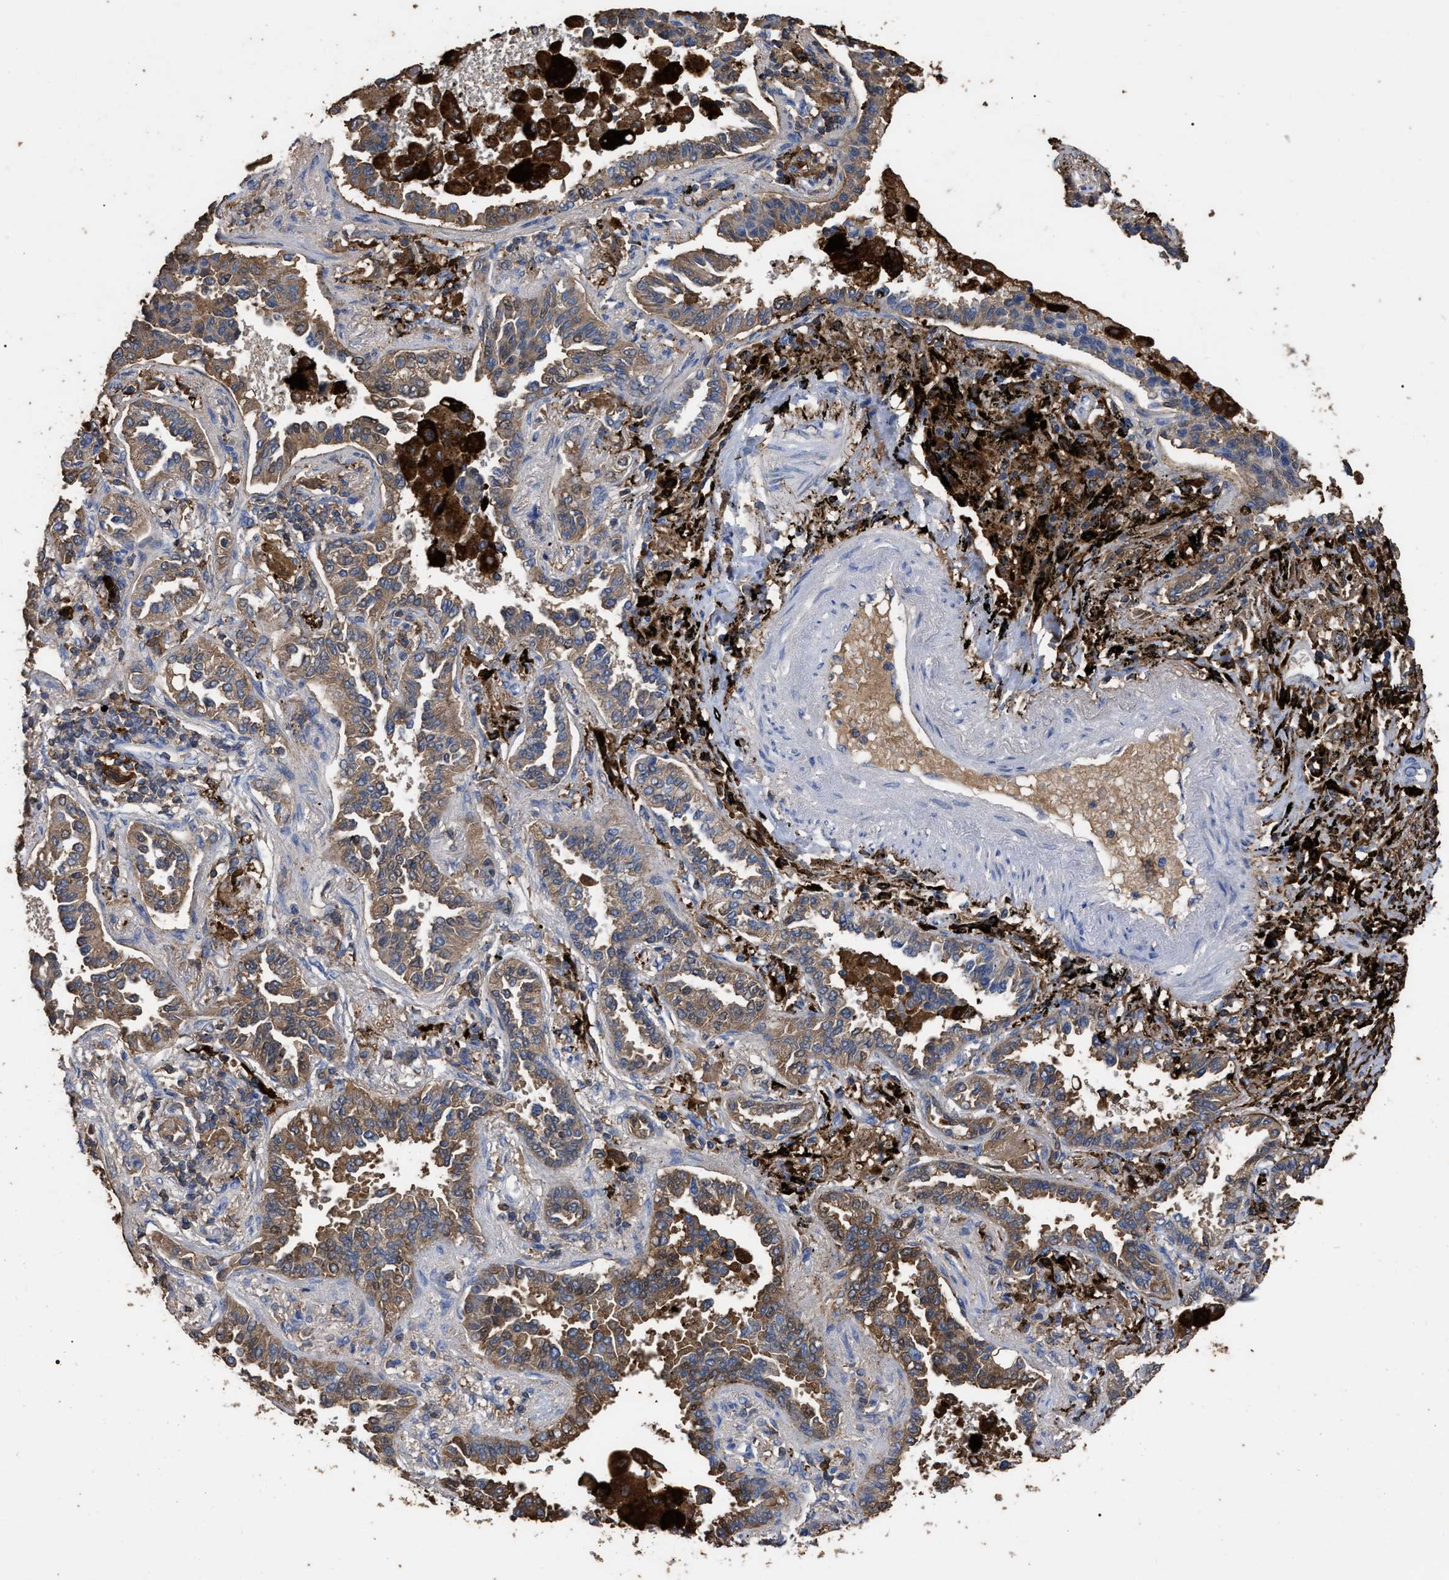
{"staining": {"intensity": "moderate", "quantity": ">75%", "location": "cytoplasmic/membranous"}, "tissue": "lung cancer", "cell_type": "Tumor cells", "image_type": "cancer", "snomed": [{"axis": "morphology", "description": "Normal tissue, NOS"}, {"axis": "morphology", "description": "Adenocarcinoma, NOS"}, {"axis": "topography", "description": "Lung"}], "caption": "Immunohistochemical staining of human lung cancer (adenocarcinoma) demonstrates moderate cytoplasmic/membranous protein staining in about >75% of tumor cells.", "gene": "GPR179", "patient": {"sex": "male", "age": 59}}